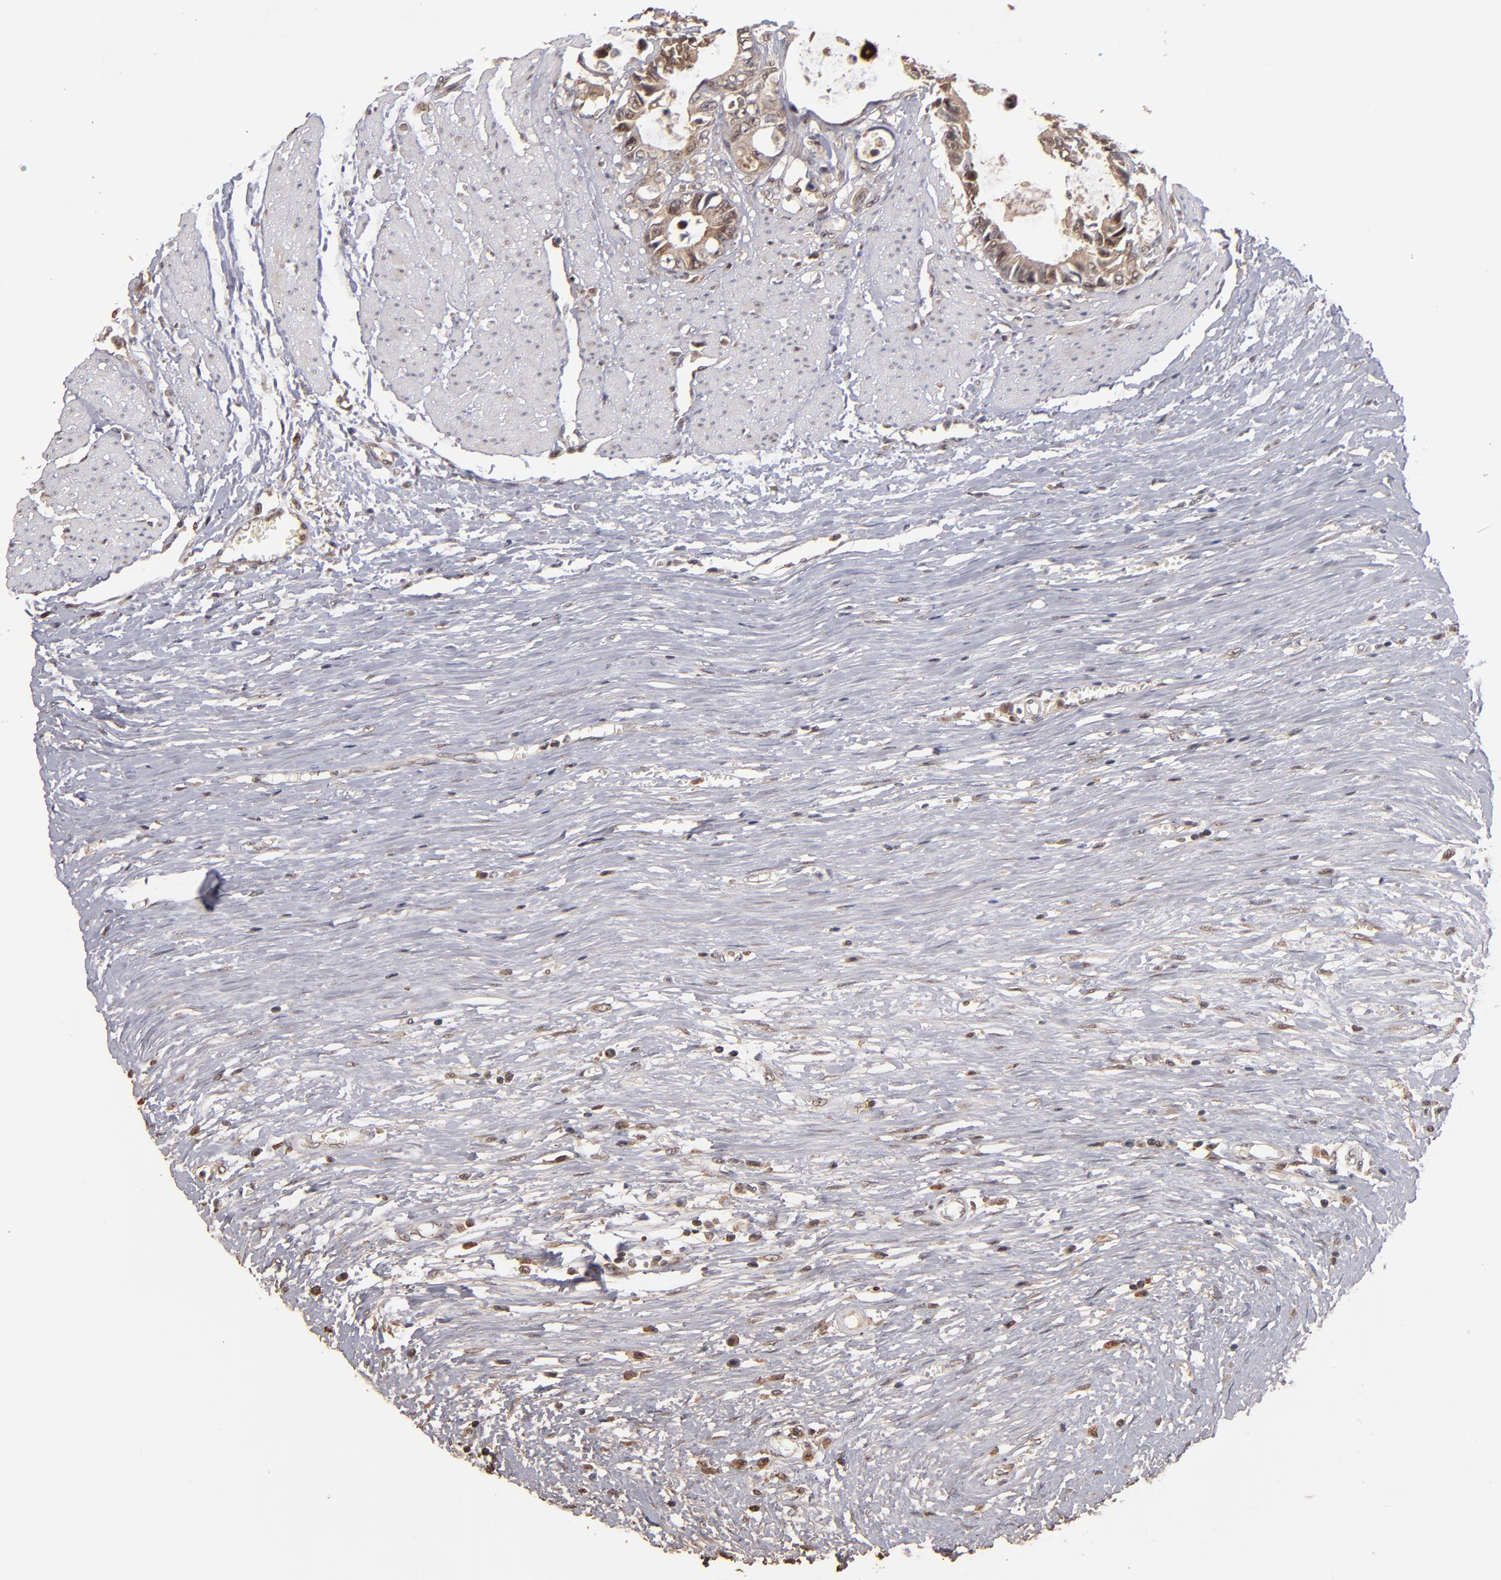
{"staining": {"intensity": "moderate", "quantity": ">75%", "location": "cytoplasmic/membranous,nuclear"}, "tissue": "colorectal cancer", "cell_type": "Tumor cells", "image_type": "cancer", "snomed": [{"axis": "morphology", "description": "Adenocarcinoma, NOS"}, {"axis": "topography", "description": "Rectum"}], "caption": "DAB (3,3'-diaminobenzidine) immunohistochemical staining of colorectal adenocarcinoma exhibits moderate cytoplasmic/membranous and nuclear protein expression in about >75% of tumor cells. (IHC, brightfield microscopy, high magnification).", "gene": "EAPP", "patient": {"sex": "female", "age": 98}}